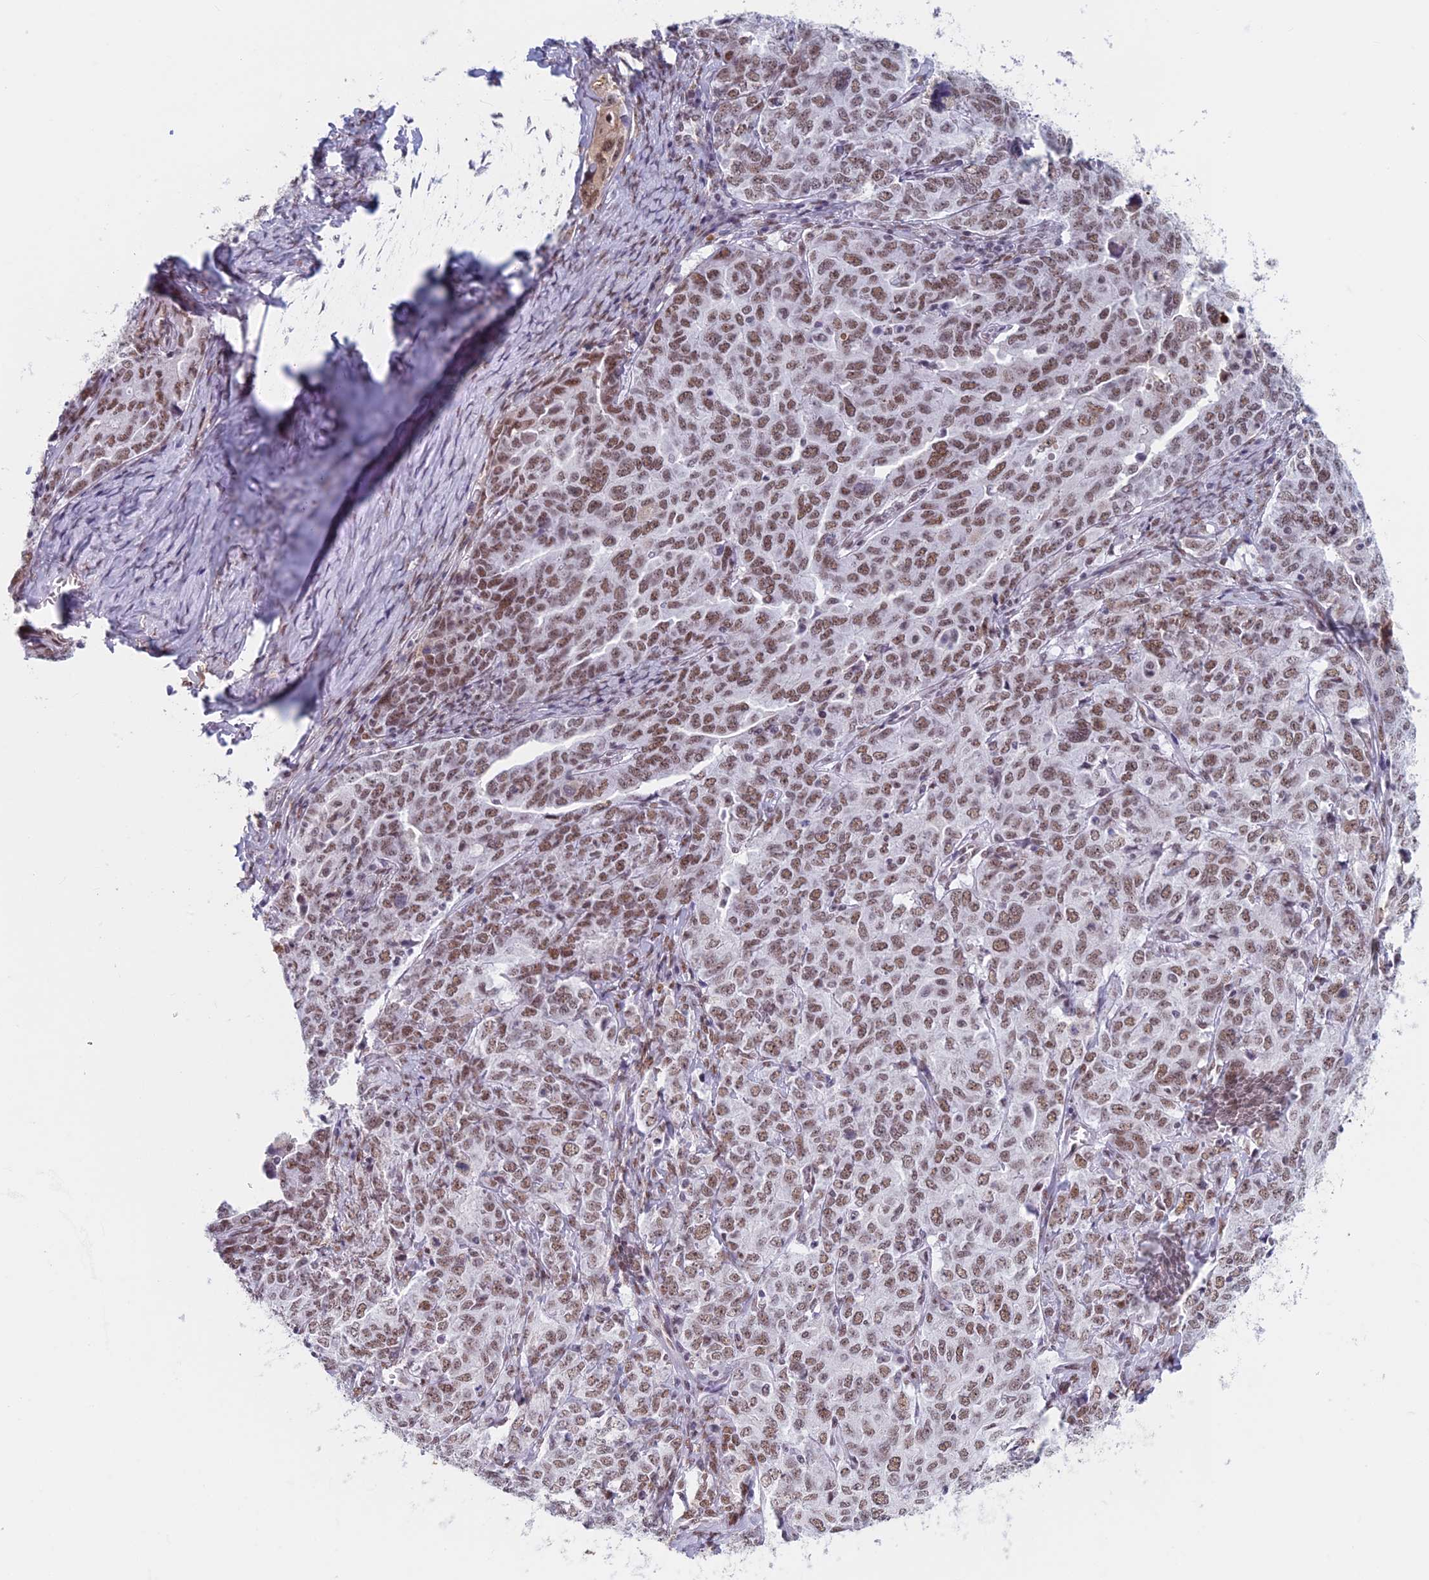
{"staining": {"intensity": "moderate", "quantity": ">75%", "location": "nuclear"}, "tissue": "ovarian cancer", "cell_type": "Tumor cells", "image_type": "cancer", "snomed": [{"axis": "morphology", "description": "Carcinoma, endometroid"}, {"axis": "topography", "description": "Ovary"}], "caption": "The photomicrograph displays immunohistochemical staining of ovarian cancer. There is moderate nuclear positivity is seen in about >75% of tumor cells.", "gene": "ASH2L", "patient": {"sex": "female", "age": 62}}